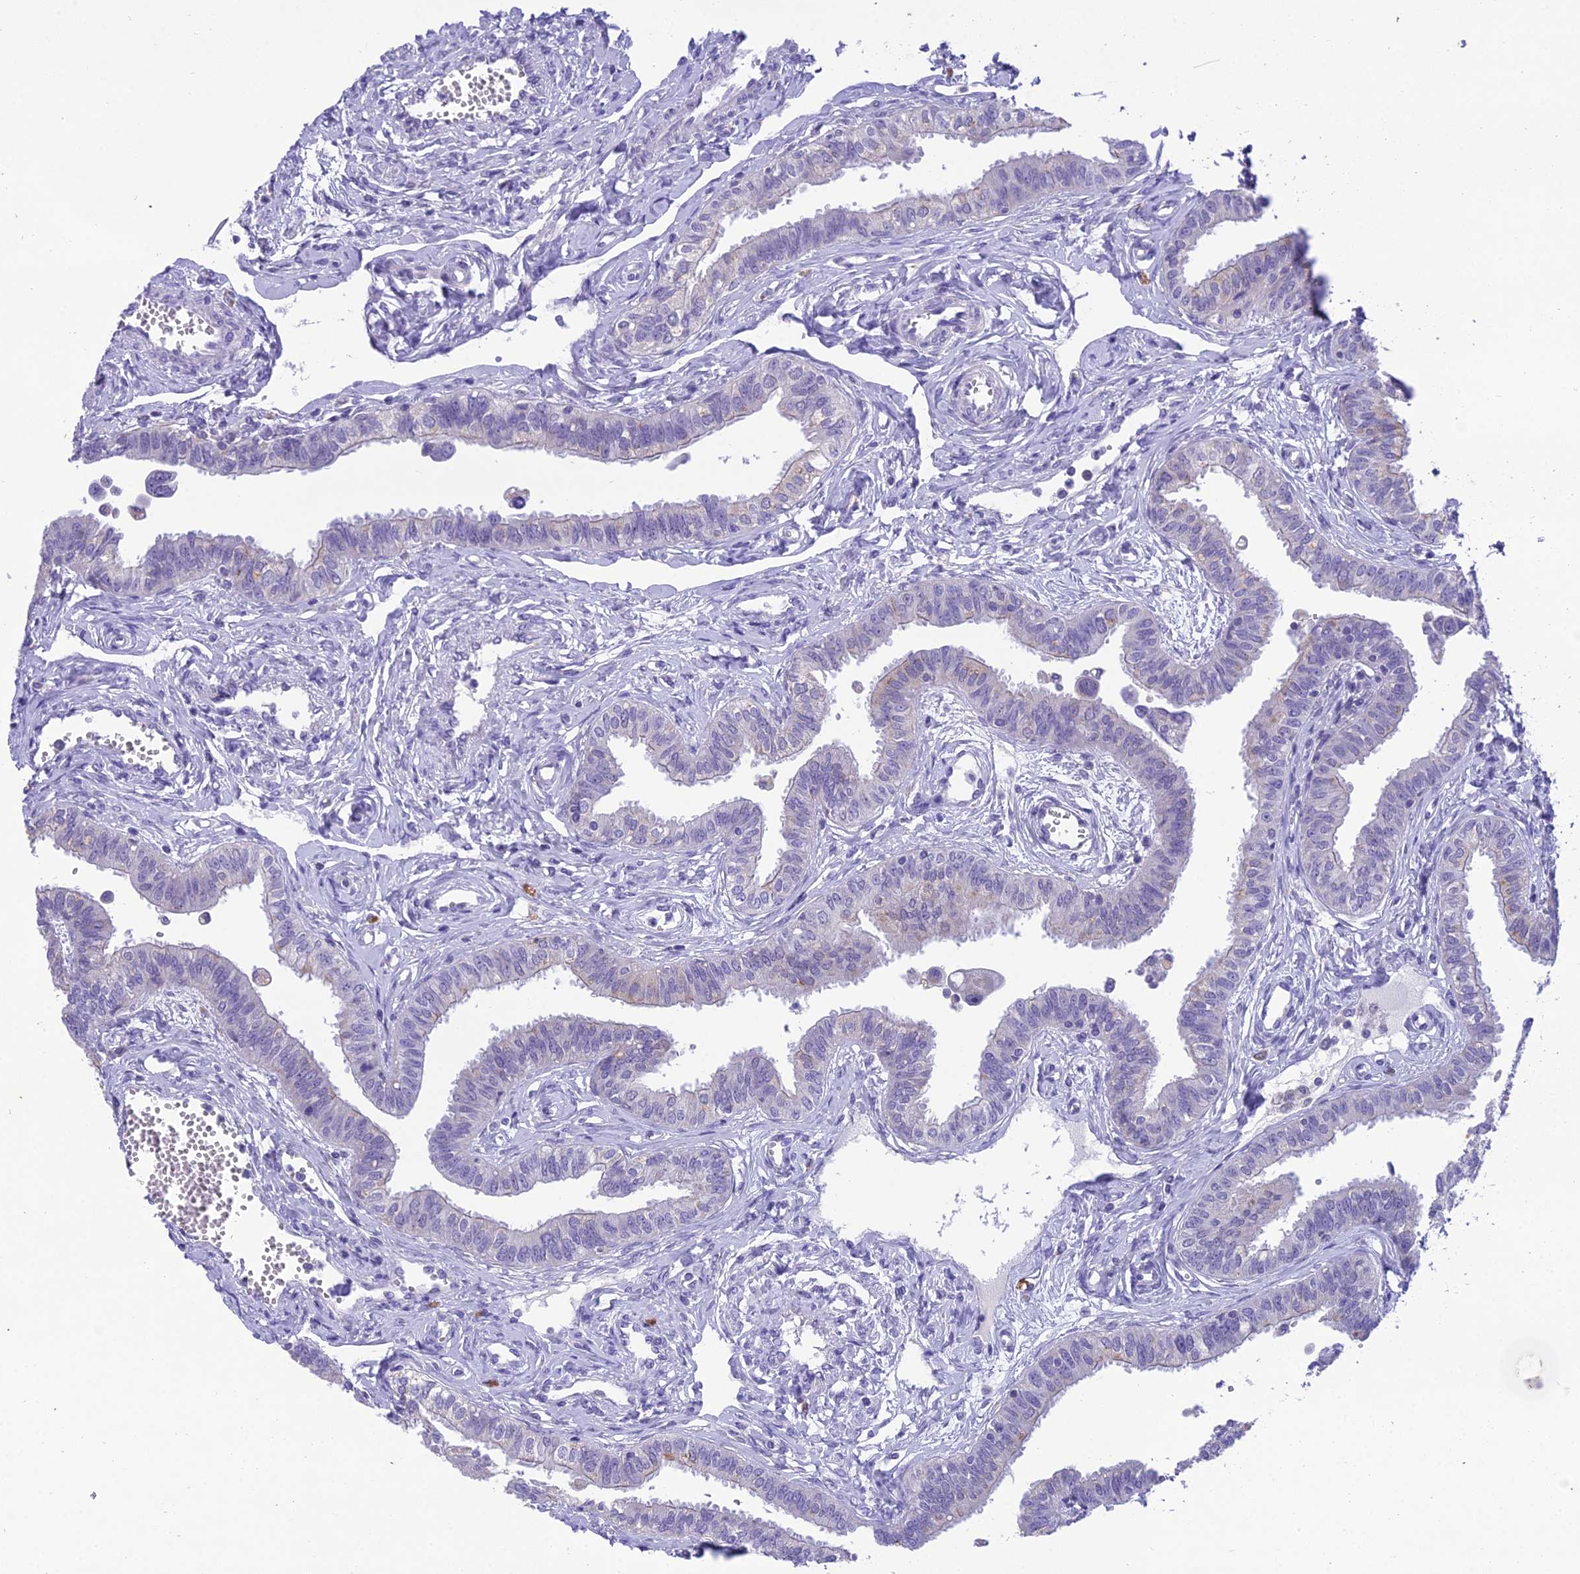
{"staining": {"intensity": "weak", "quantity": "<25%", "location": "cytoplasmic/membranous"}, "tissue": "fallopian tube", "cell_type": "Glandular cells", "image_type": "normal", "snomed": [{"axis": "morphology", "description": "Normal tissue, NOS"}, {"axis": "morphology", "description": "Carcinoma, NOS"}, {"axis": "topography", "description": "Fallopian tube"}, {"axis": "topography", "description": "Ovary"}], "caption": "Immunohistochemistry photomicrograph of normal fallopian tube: fallopian tube stained with DAB shows no significant protein staining in glandular cells.", "gene": "MIIP", "patient": {"sex": "female", "age": 59}}